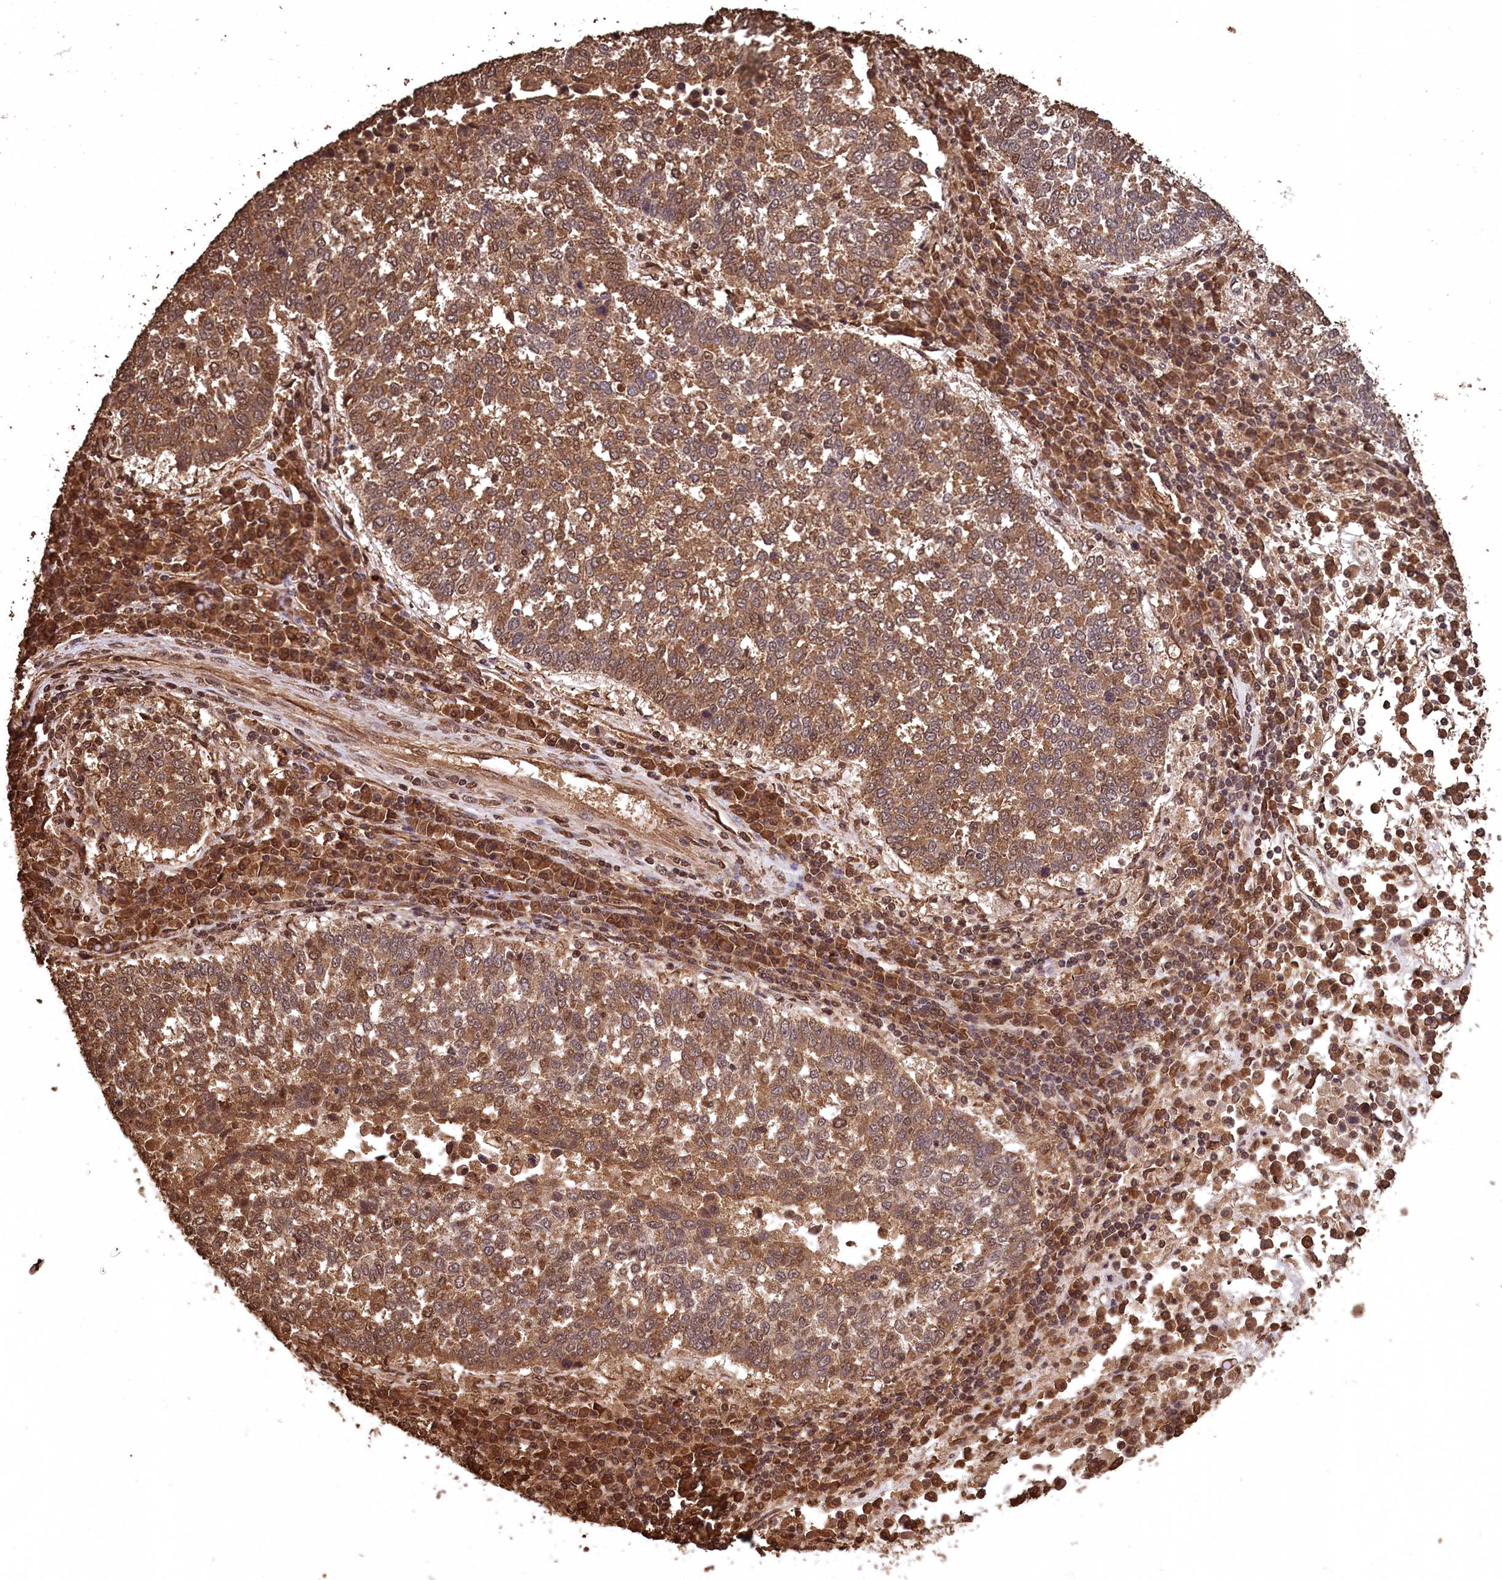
{"staining": {"intensity": "moderate", "quantity": ">75%", "location": "cytoplasmic/membranous,nuclear"}, "tissue": "lung cancer", "cell_type": "Tumor cells", "image_type": "cancer", "snomed": [{"axis": "morphology", "description": "Squamous cell carcinoma, NOS"}, {"axis": "topography", "description": "Lung"}], "caption": "This image shows lung cancer (squamous cell carcinoma) stained with immunohistochemistry to label a protein in brown. The cytoplasmic/membranous and nuclear of tumor cells show moderate positivity for the protein. Nuclei are counter-stained blue.", "gene": "CEP57L1", "patient": {"sex": "male", "age": 73}}